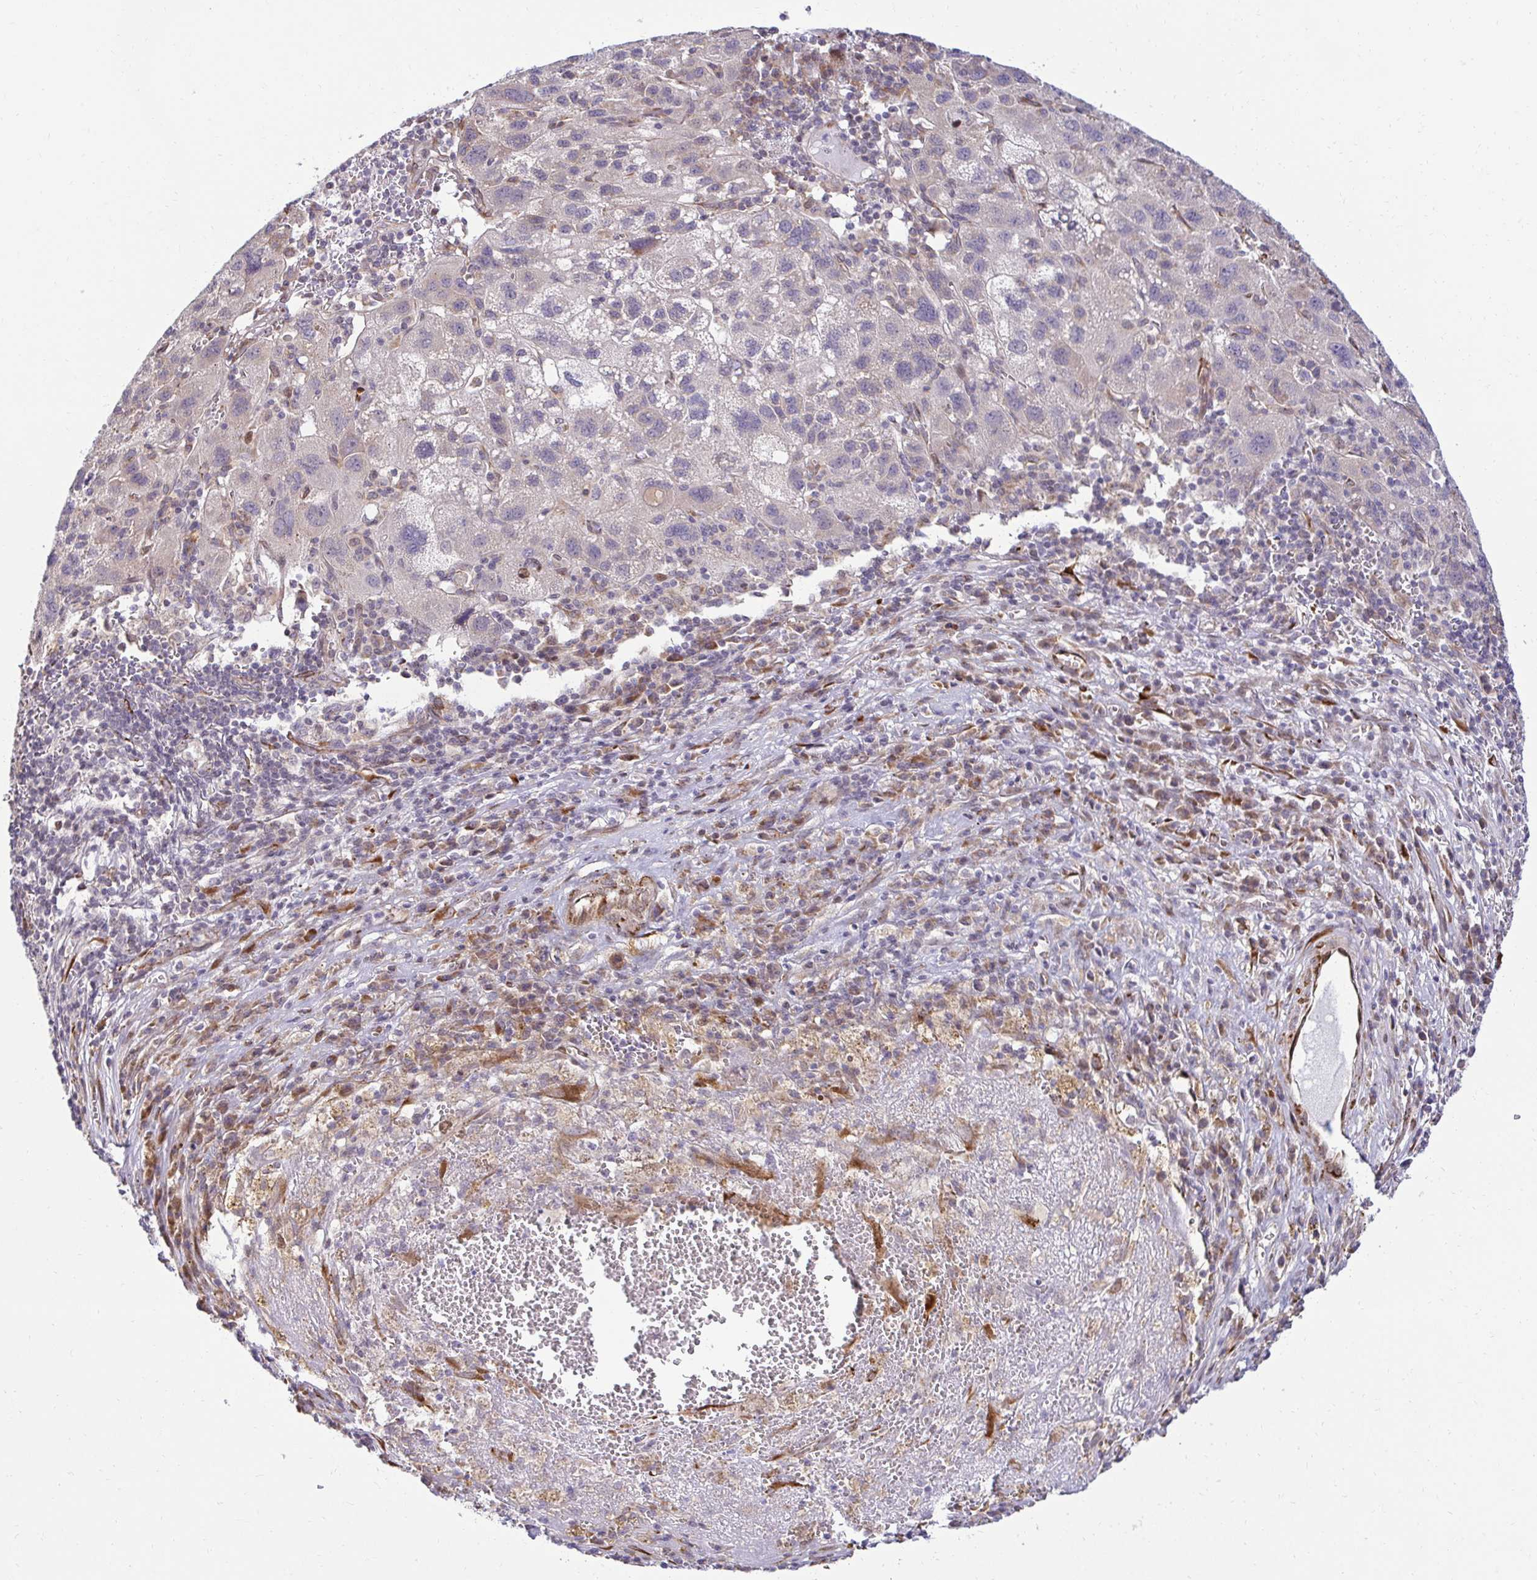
{"staining": {"intensity": "negative", "quantity": "none", "location": "none"}, "tissue": "liver cancer", "cell_type": "Tumor cells", "image_type": "cancer", "snomed": [{"axis": "morphology", "description": "Carcinoma, Hepatocellular, NOS"}, {"axis": "topography", "description": "Liver"}], "caption": "Protein analysis of liver hepatocellular carcinoma exhibits no significant expression in tumor cells. (DAB (3,3'-diaminobenzidine) IHC with hematoxylin counter stain).", "gene": "HPS1", "patient": {"sex": "female", "age": 77}}